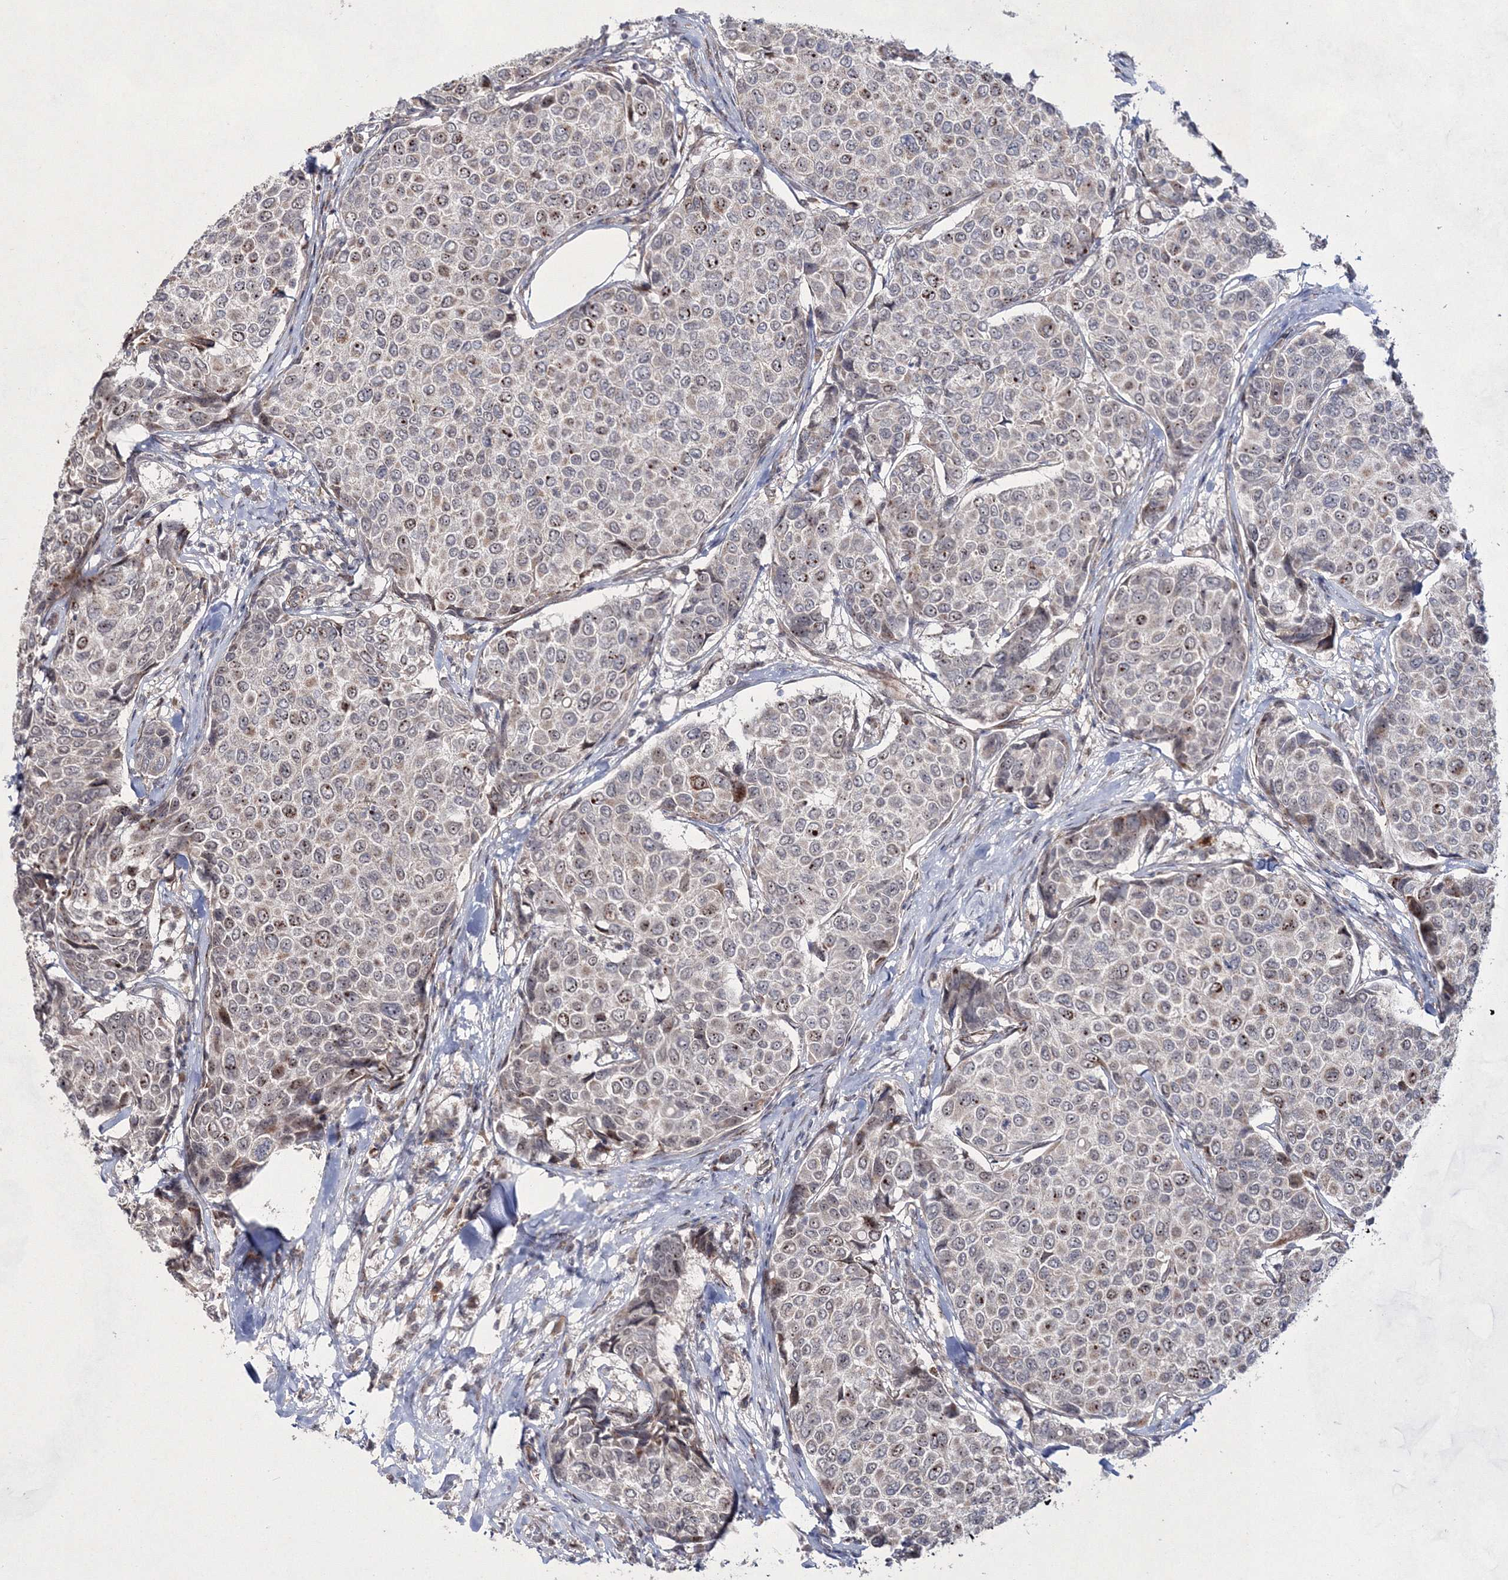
{"staining": {"intensity": "weak", "quantity": "25%-75%", "location": "cytoplasmic/membranous,nuclear"}, "tissue": "breast cancer", "cell_type": "Tumor cells", "image_type": "cancer", "snomed": [{"axis": "morphology", "description": "Duct carcinoma"}, {"axis": "topography", "description": "Breast"}], "caption": "The micrograph demonstrates staining of breast cancer, revealing weak cytoplasmic/membranous and nuclear protein expression (brown color) within tumor cells.", "gene": "SNIP1", "patient": {"sex": "female", "age": 55}}